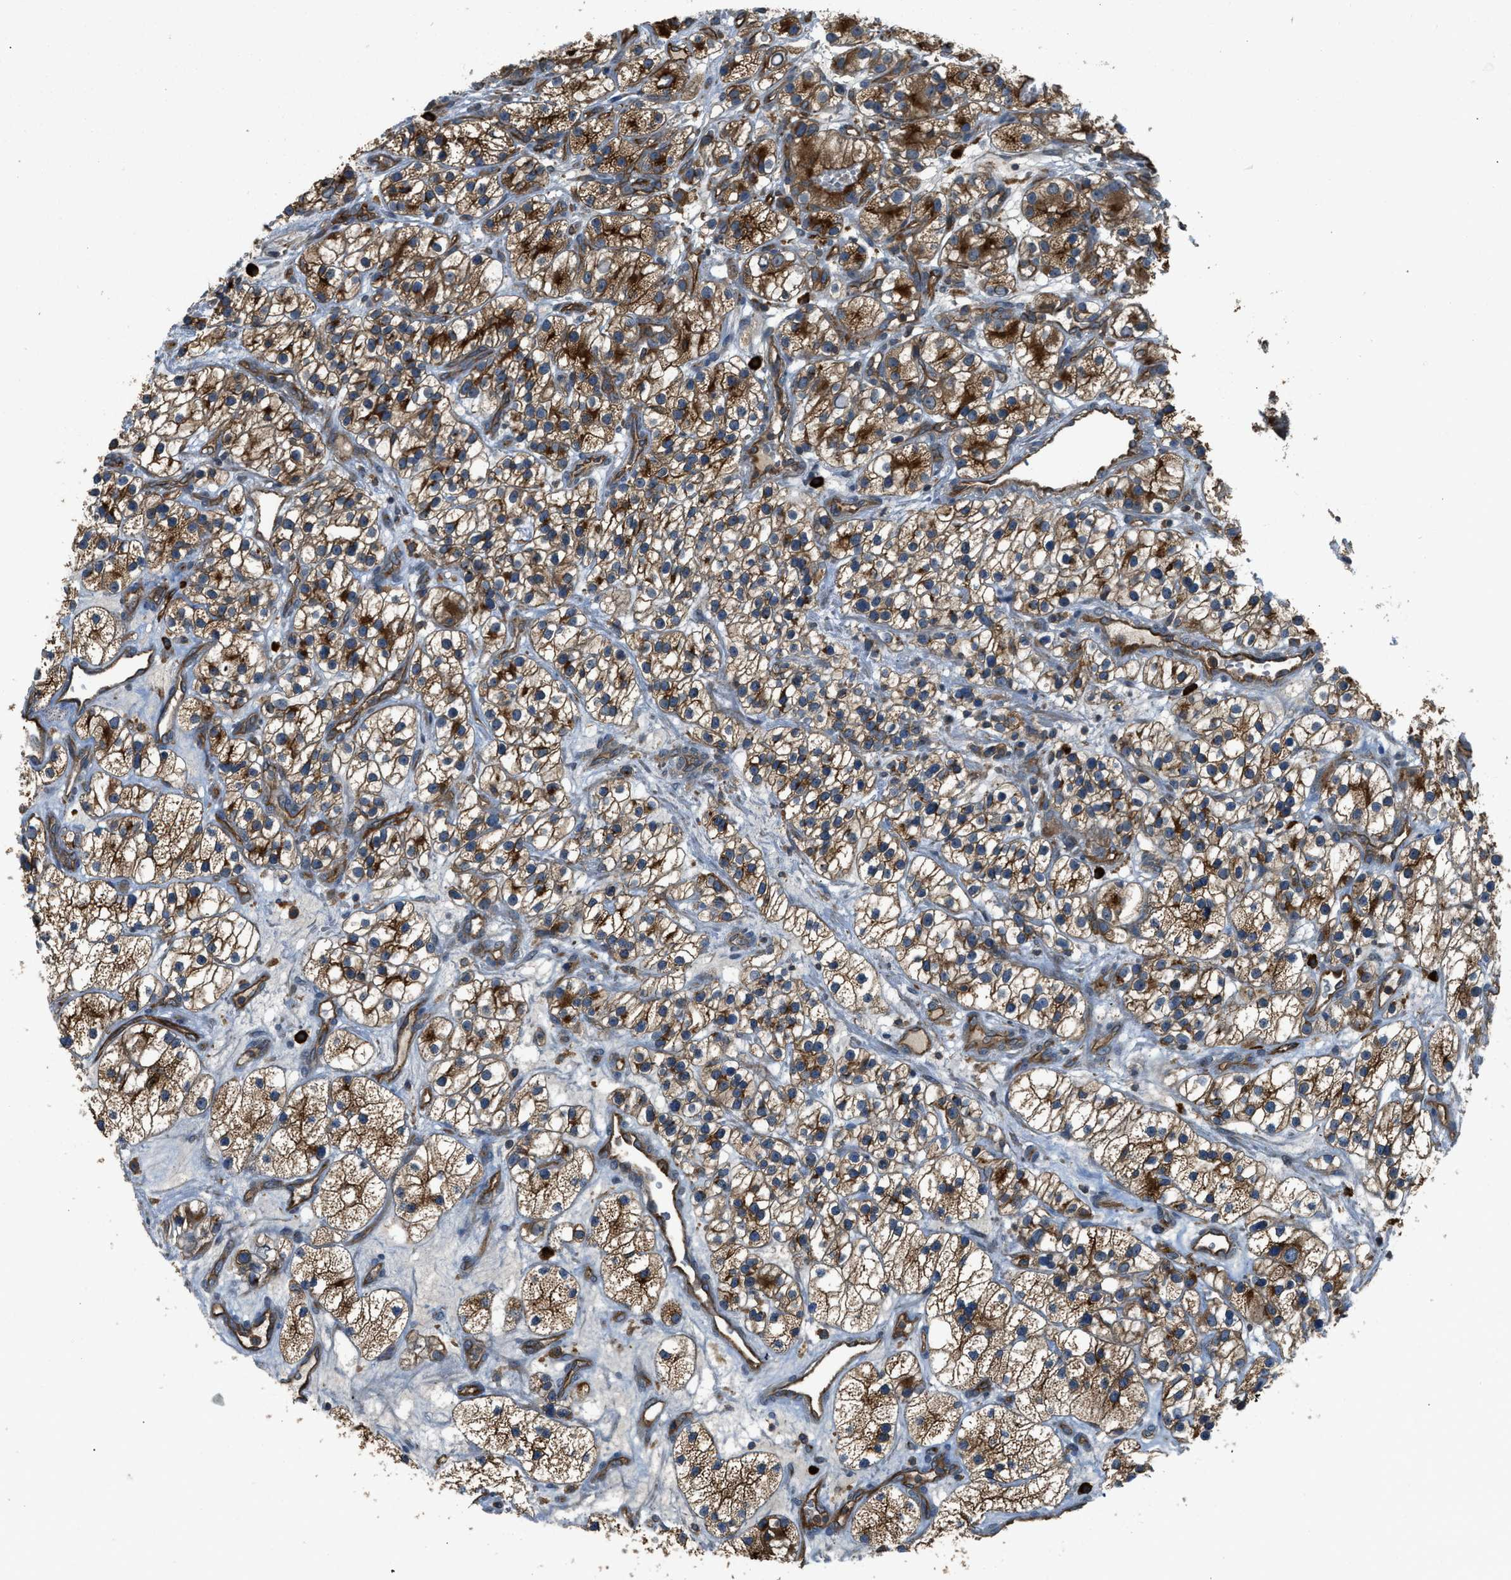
{"staining": {"intensity": "strong", "quantity": ">75%", "location": "cytoplasmic/membranous"}, "tissue": "renal cancer", "cell_type": "Tumor cells", "image_type": "cancer", "snomed": [{"axis": "morphology", "description": "Adenocarcinoma, NOS"}, {"axis": "topography", "description": "Kidney"}], "caption": "This image displays IHC staining of renal adenocarcinoma, with high strong cytoplasmic/membranous positivity in about >75% of tumor cells.", "gene": "BAG4", "patient": {"sex": "female", "age": 57}}